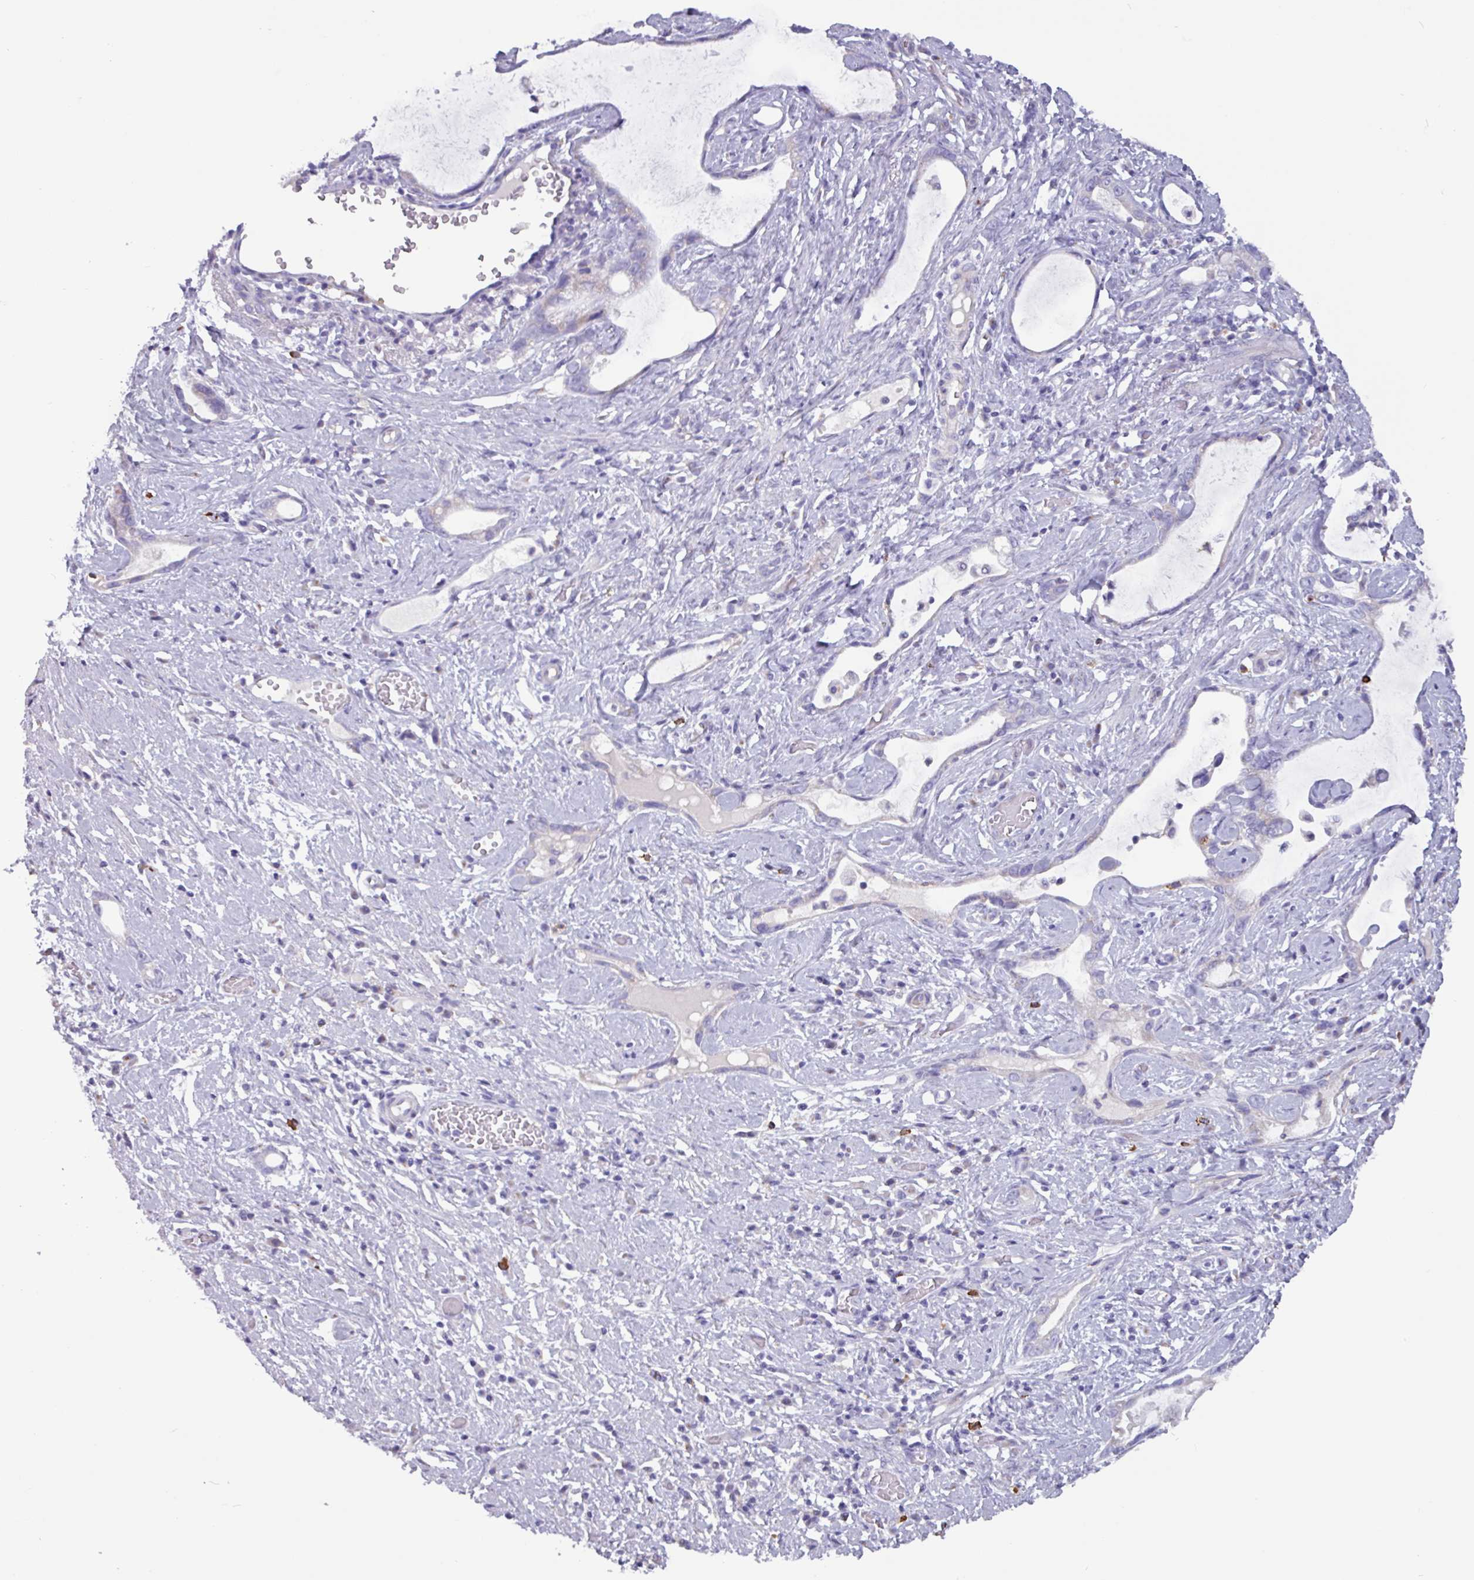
{"staining": {"intensity": "negative", "quantity": "none", "location": "none"}, "tissue": "stomach cancer", "cell_type": "Tumor cells", "image_type": "cancer", "snomed": [{"axis": "morphology", "description": "Adenocarcinoma, NOS"}, {"axis": "topography", "description": "Stomach"}], "caption": "Immunohistochemistry (IHC) image of stomach cancer (adenocarcinoma) stained for a protein (brown), which displays no staining in tumor cells. Brightfield microscopy of immunohistochemistry (IHC) stained with DAB (brown) and hematoxylin (blue), captured at high magnification.", "gene": "ADGRE1", "patient": {"sex": "male", "age": 55}}